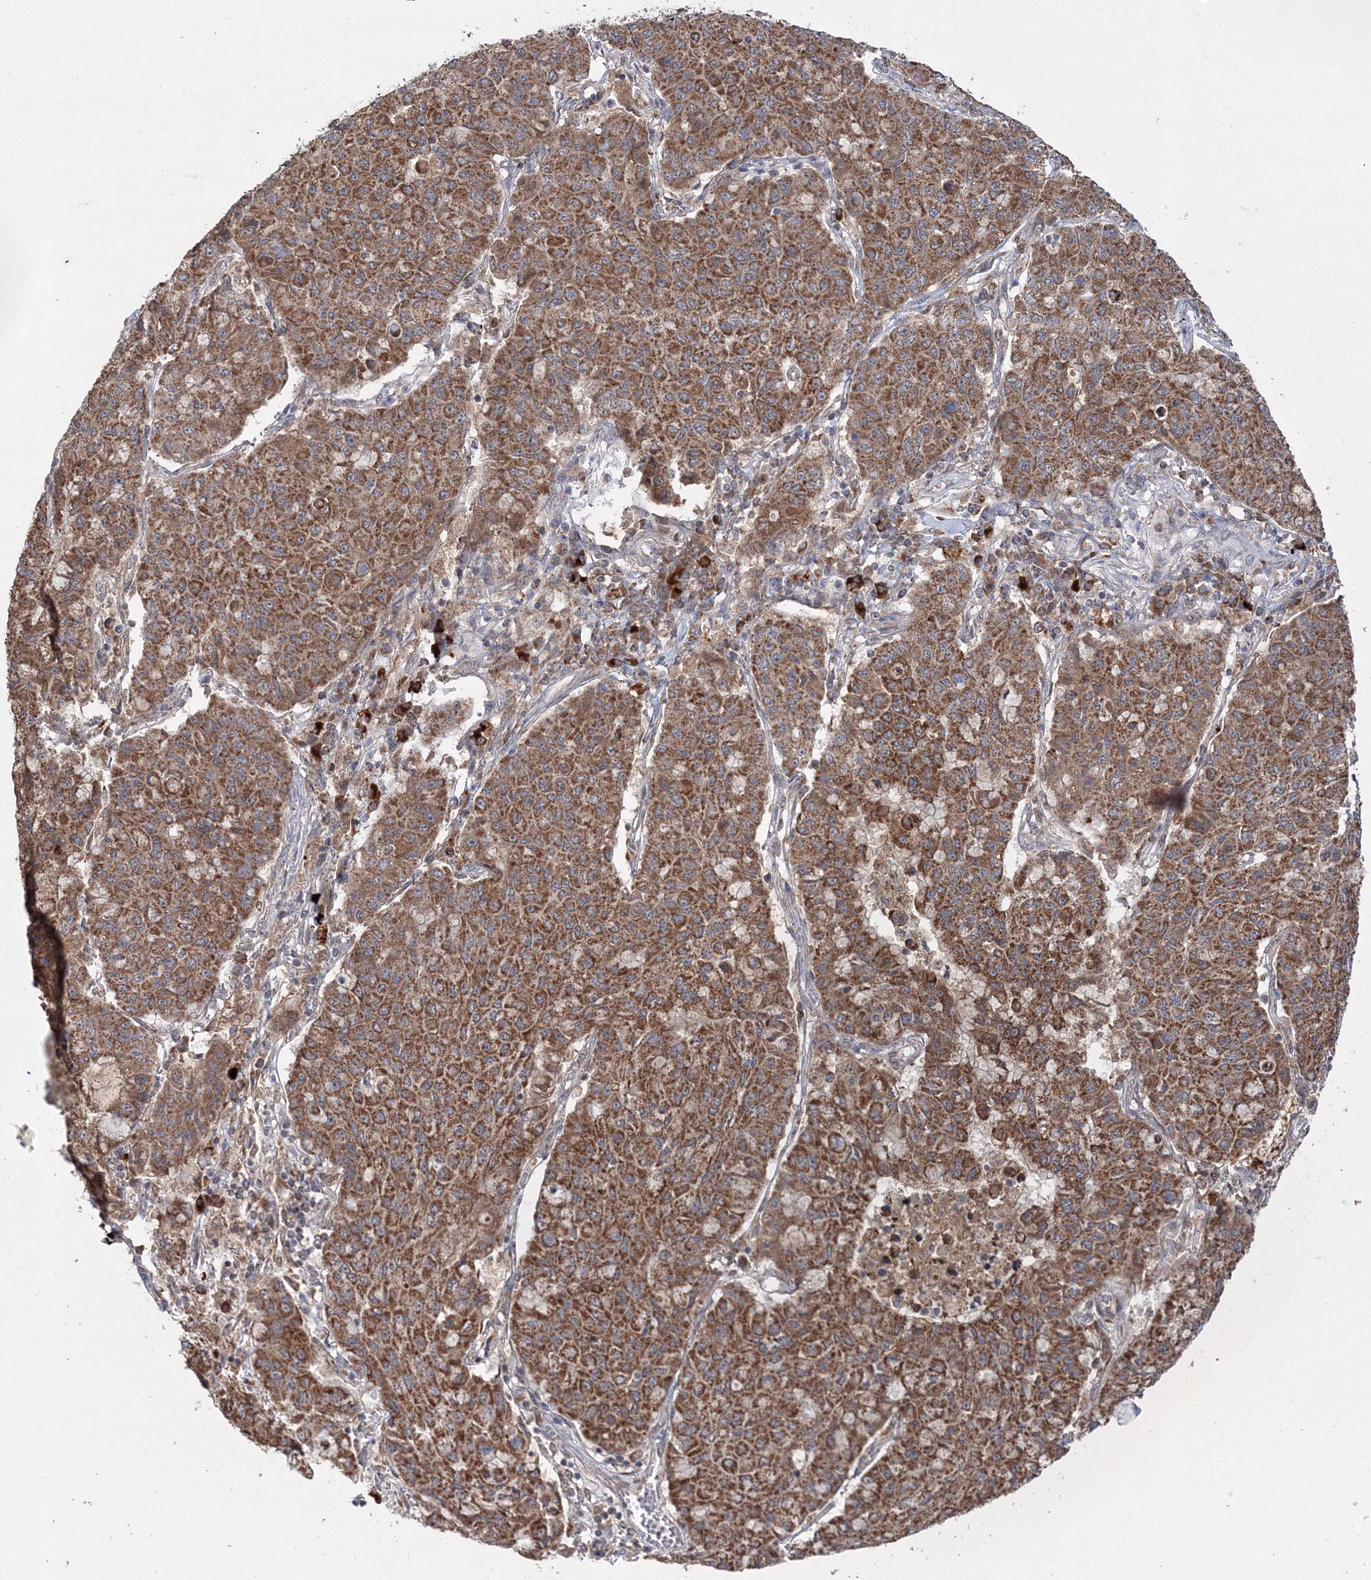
{"staining": {"intensity": "moderate", "quantity": ">75%", "location": "cytoplasmic/membranous"}, "tissue": "lung cancer", "cell_type": "Tumor cells", "image_type": "cancer", "snomed": [{"axis": "morphology", "description": "Squamous cell carcinoma, NOS"}, {"axis": "topography", "description": "Lung"}], "caption": "This is an image of IHC staining of lung cancer (squamous cell carcinoma), which shows moderate expression in the cytoplasmic/membranous of tumor cells.", "gene": "PEX13", "patient": {"sex": "male", "age": 74}}